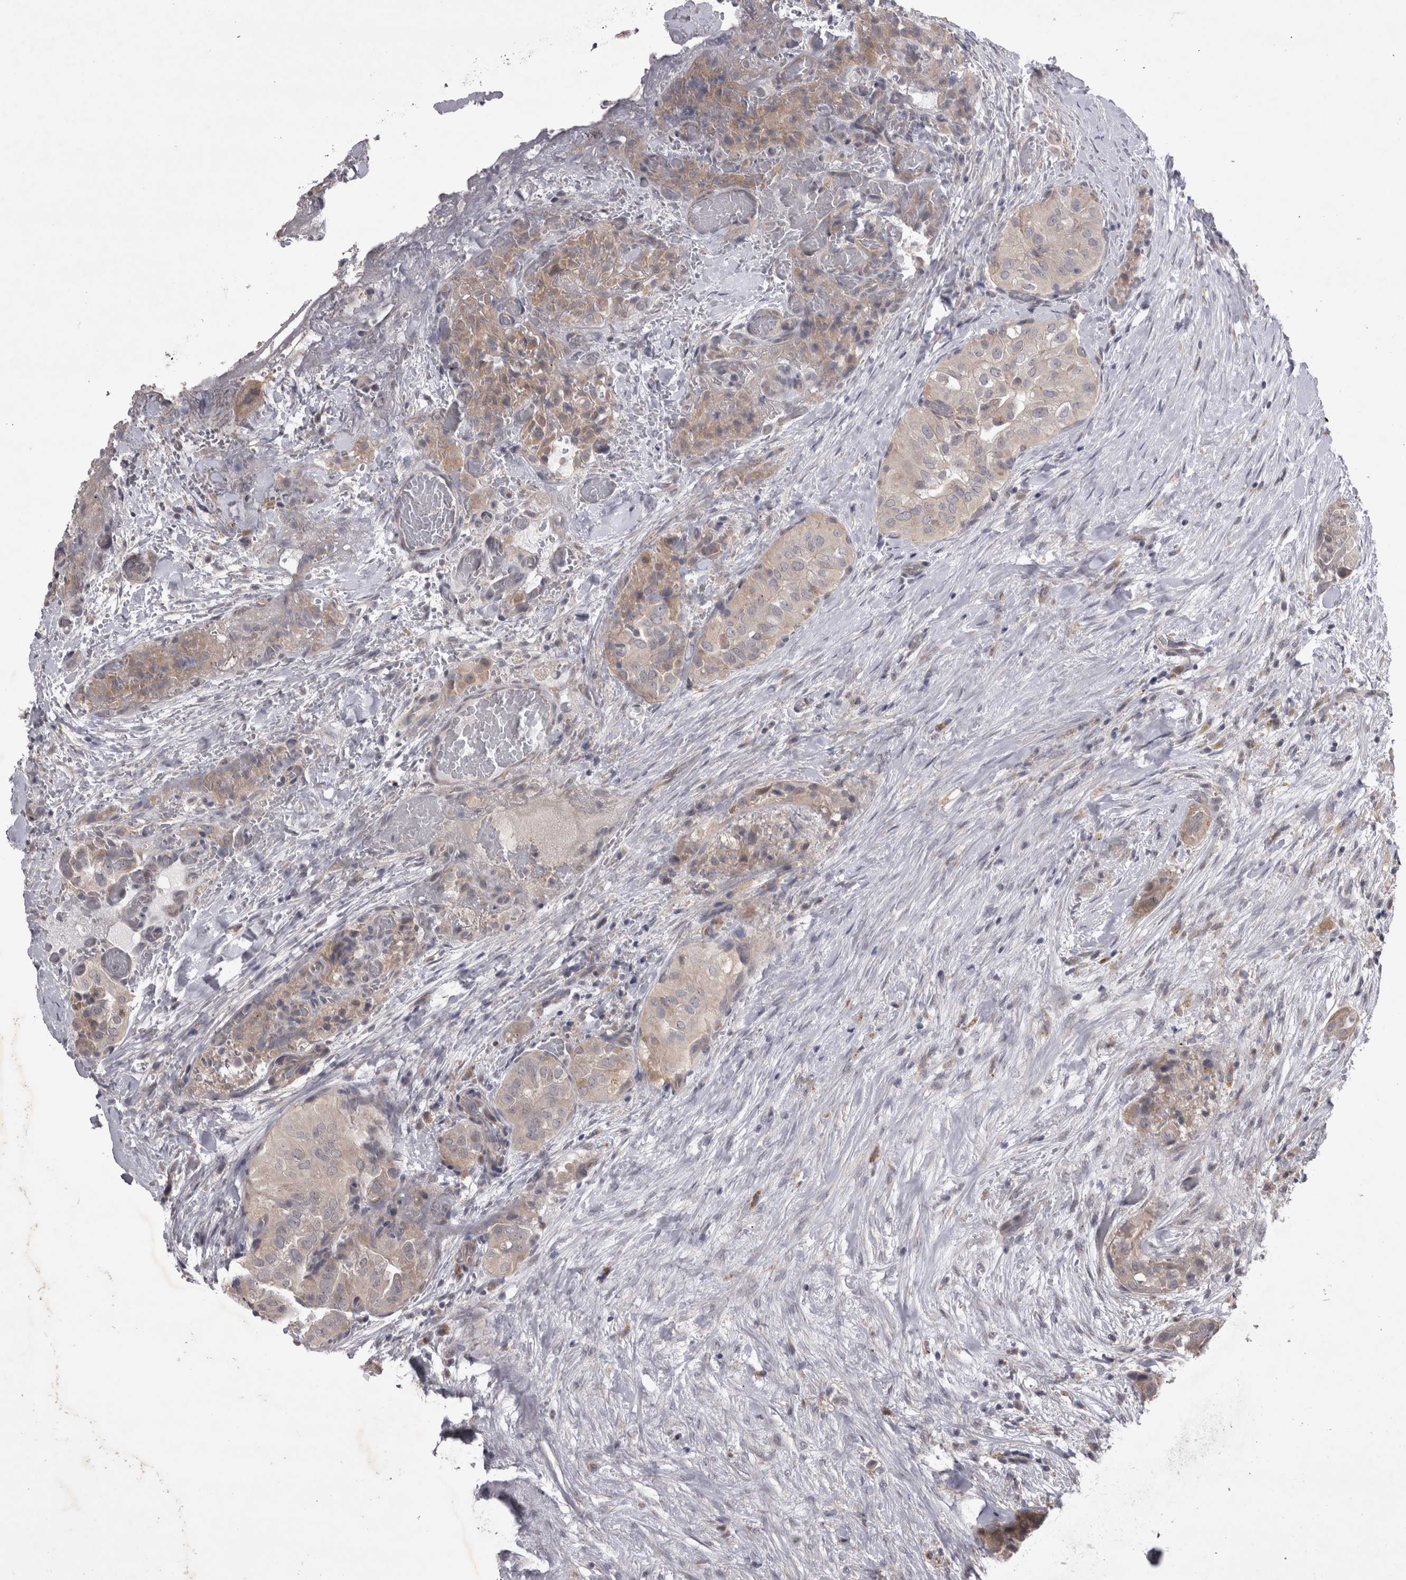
{"staining": {"intensity": "negative", "quantity": "none", "location": "none"}, "tissue": "thyroid cancer", "cell_type": "Tumor cells", "image_type": "cancer", "snomed": [{"axis": "morphology", "description": "Papillary adenocarcinoma, NOS"}, {"axis": "topography", "description": "Thyroid gland"}], "caption": "The IHC photomicrograph has no significant expression in tumor cells of thyroid cancer tissue.", "gene": "CTBS", "patient": {"sex": "female", "age": 59}}